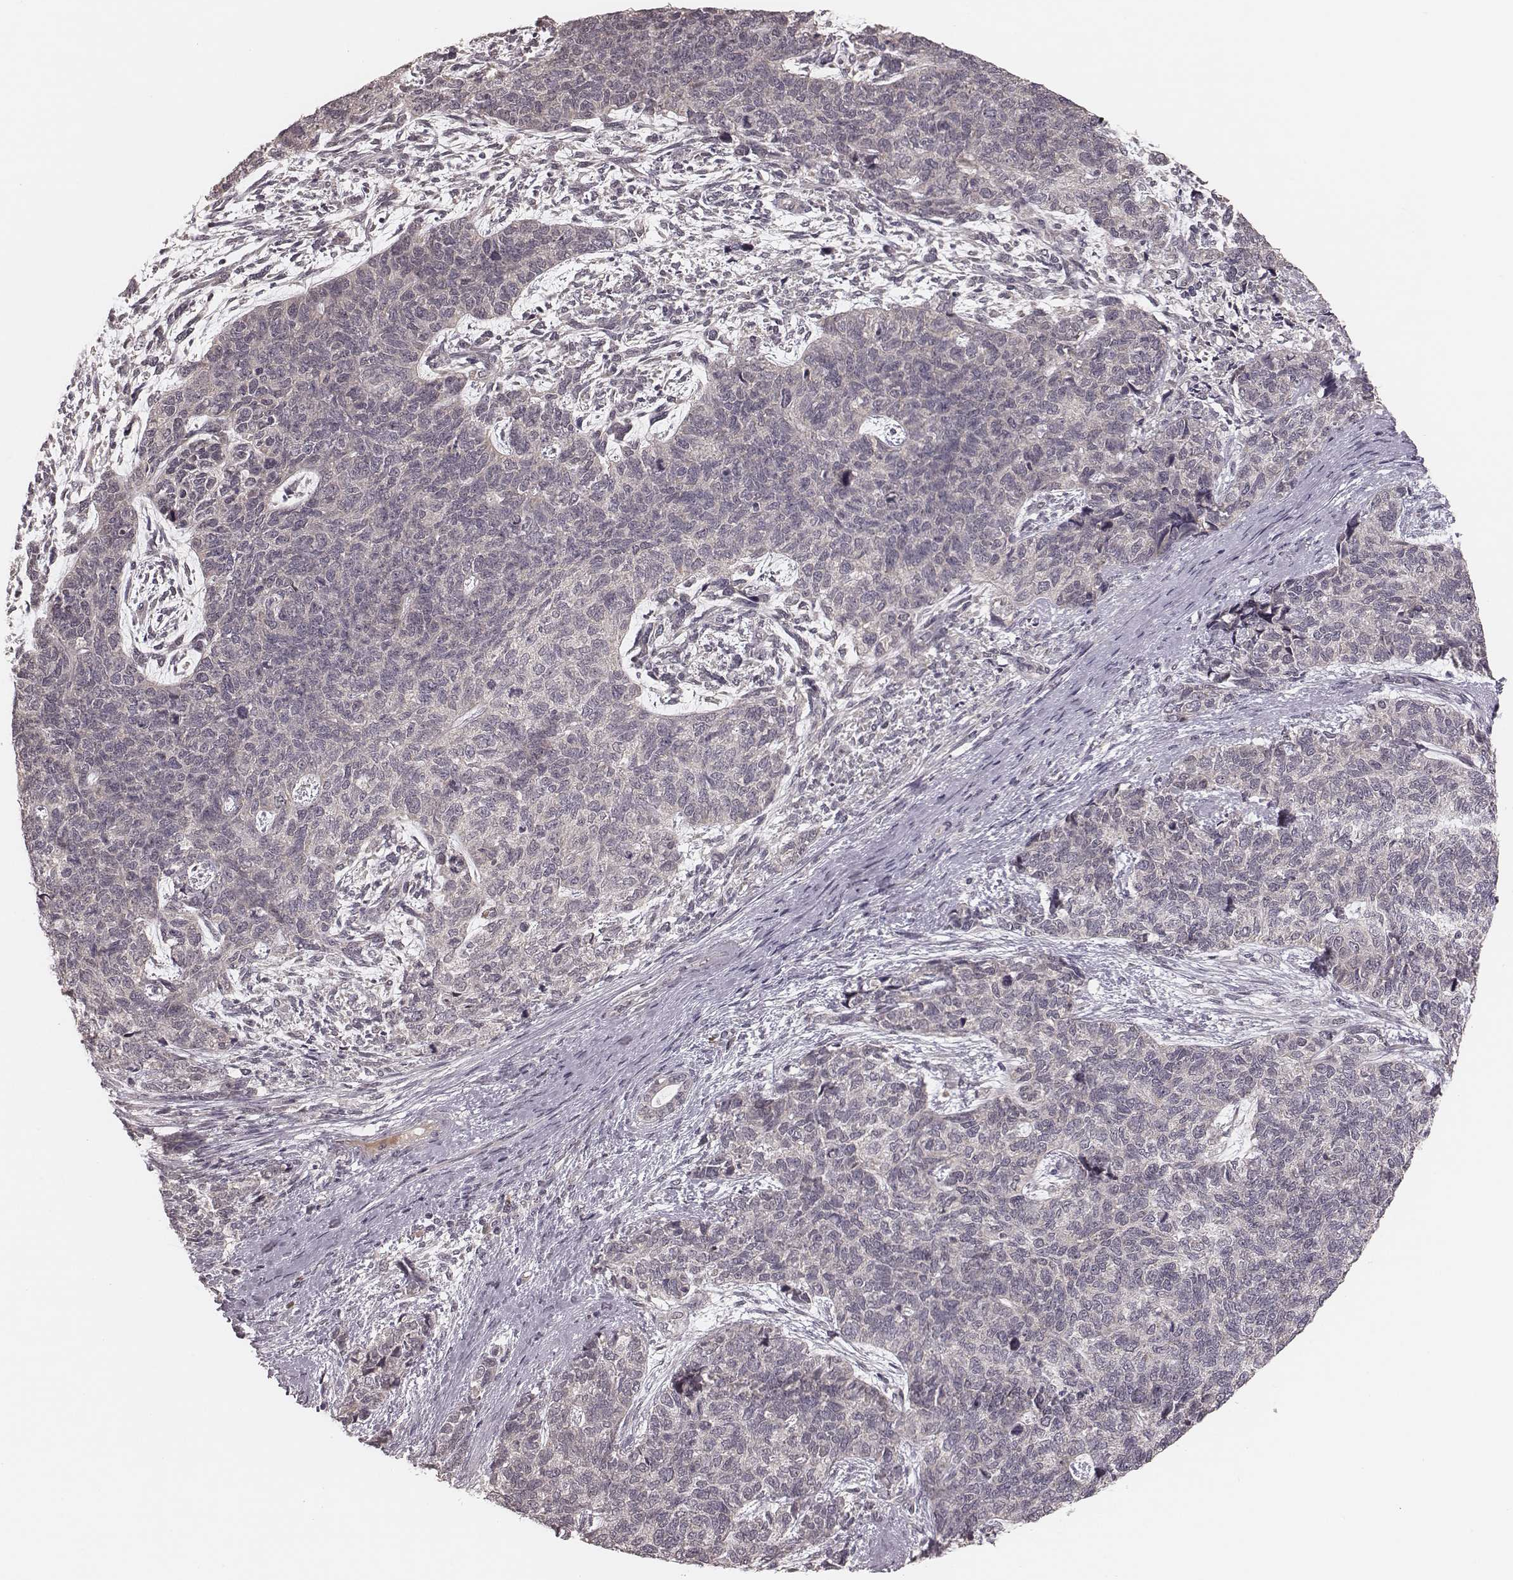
{"staining": {"intensity": "negative", "quantity": "none", "location": "none"}, "tissue": "cervical cancer", "cell_type": "Tumor cells", "image_type": "cancer", "snomed": [{"axis": "morphology", "description": "Squamous cell carcinoma, NOS"}, {"axis": "topography", "description": "Cervix"}], "caption": "Cervical cancer was stained to show a protein in brown. There is no significant staining in tumor cells.", "gene": "IL5", "patient": {"sex": "female", "age": 63}}